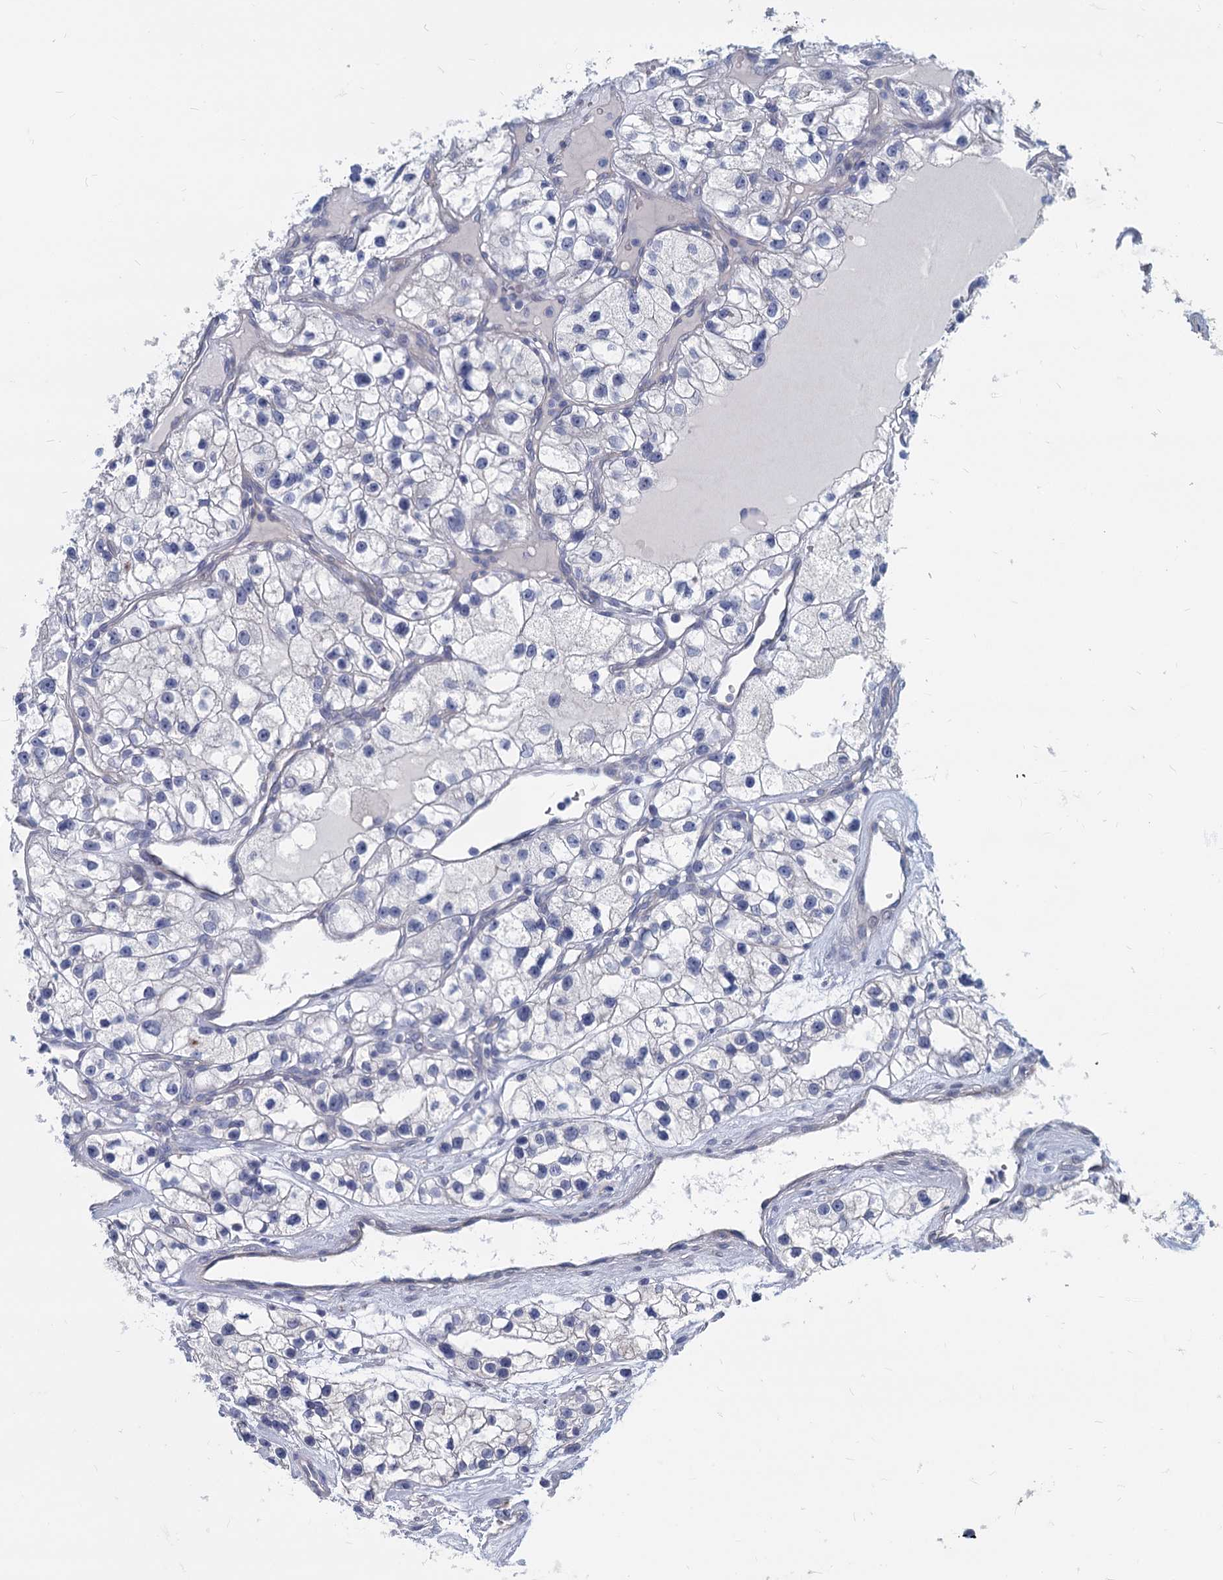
{"staining": {"intensity": "negative", "quantity": "none", "location": "none"}, "tissue": "renal cancer", "cell_type": "Tumor cells", "image_type": "cancer", "snomed": [{"axis": "morphology", "description": "Adenocarcinoma, NOS"}, {"axis": "topography", "description": "Kidney"}], "caption": "IHC of renal cancer (adenocarcinoma) demonstrates no expression in tumor cells.", "gene": "GSTM3", "patient": {"sex": "female", "age": 57}}